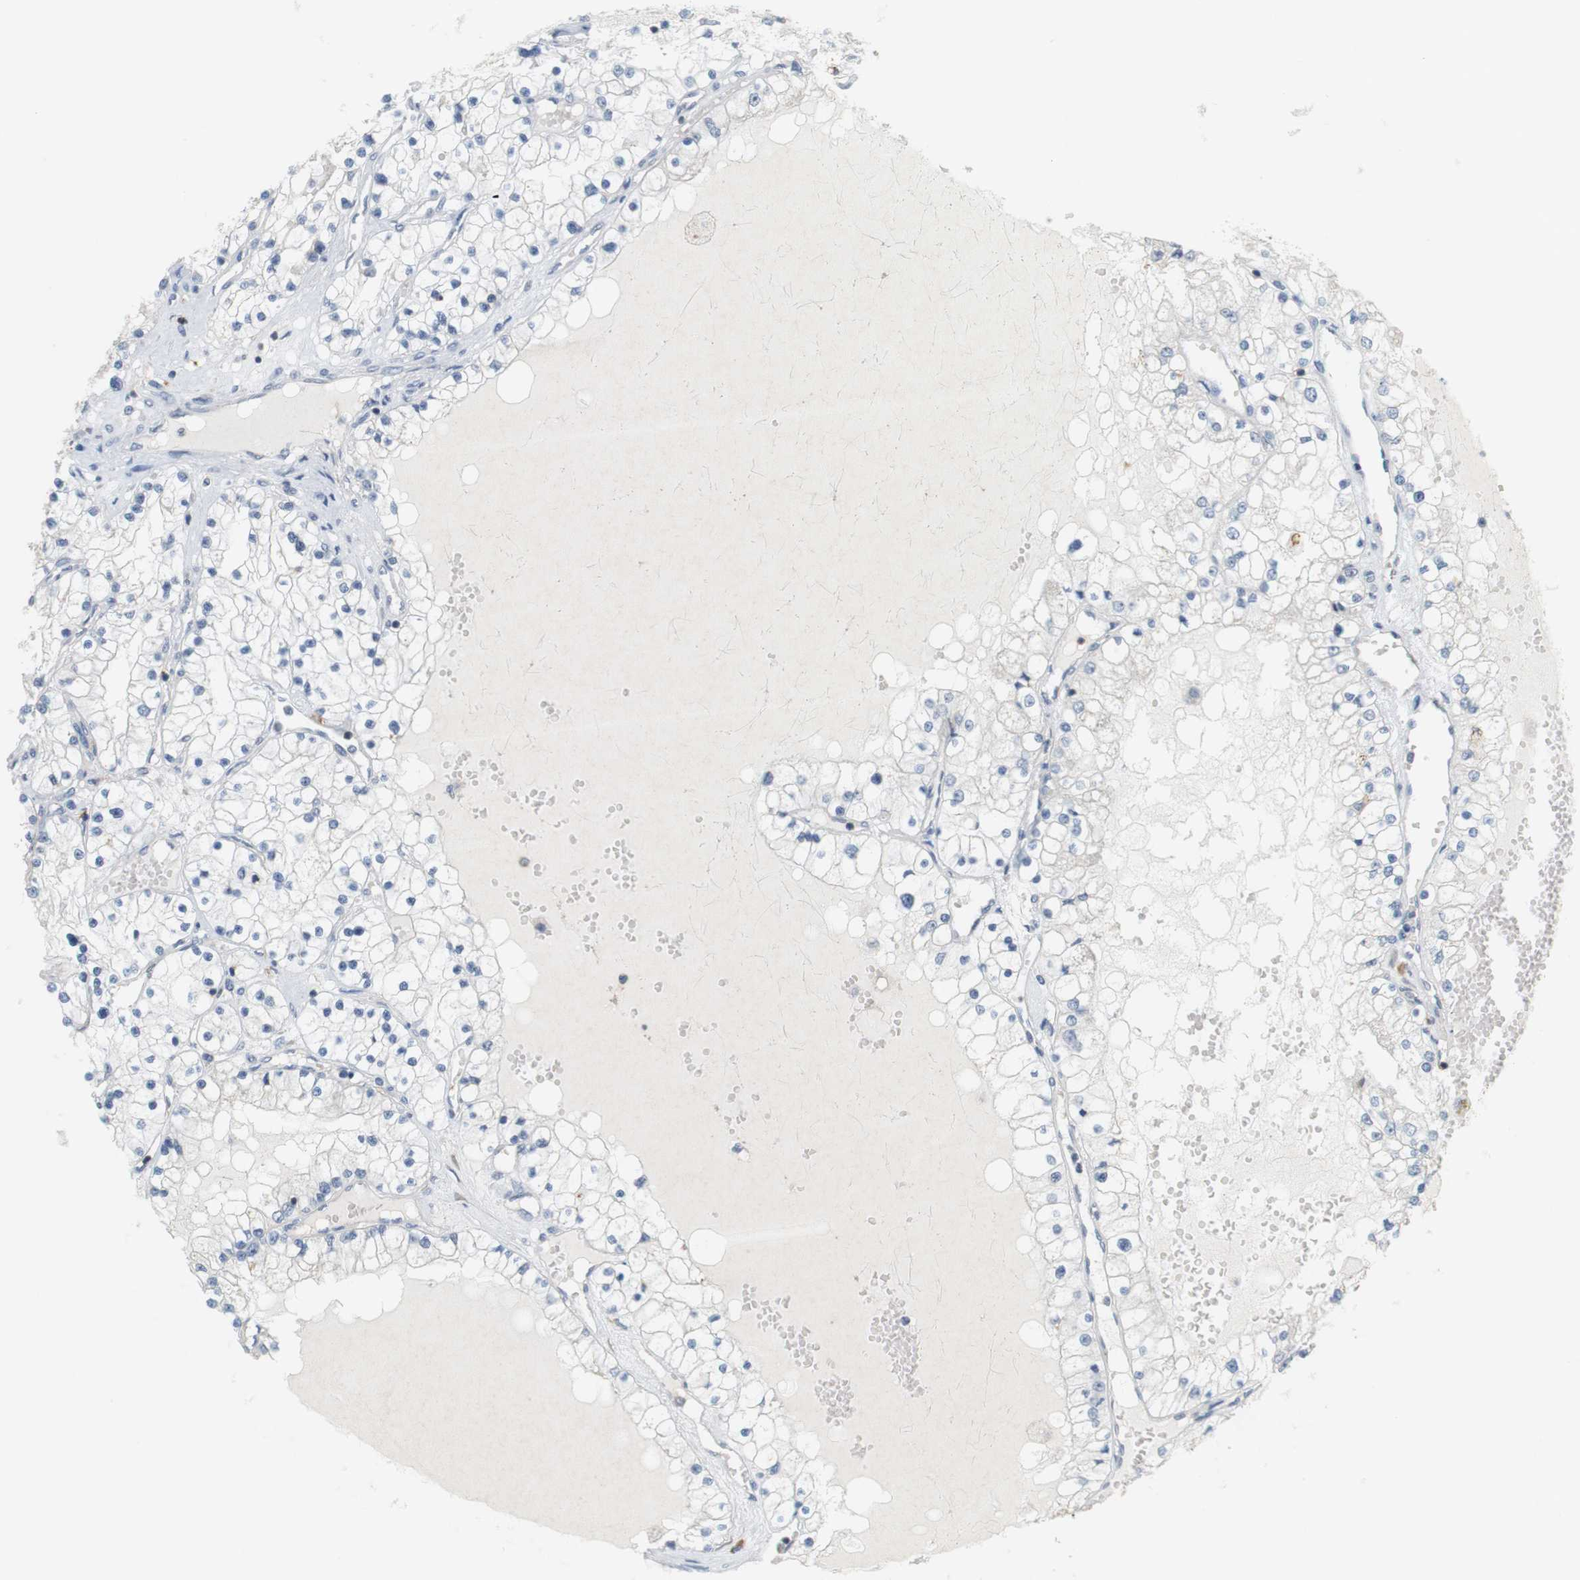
{"staining": {"intensity": "negative", "quantity": "none", "location": "none"}, "tissue": "renal cancer", "cell_type": "Tumor cells", "image_type": "cancer", "snomed": [{"axis": "morphology", "description": "Adenocarcinoma, NOS"}, {"axis": "topography", "description": "Kidney"}], "caption": "The image demonstrates no significant staining in tumor cells of adenocarcinoma (renal).", "gene": "OSR1", "patient": {"sex": "male", "age": 68}}